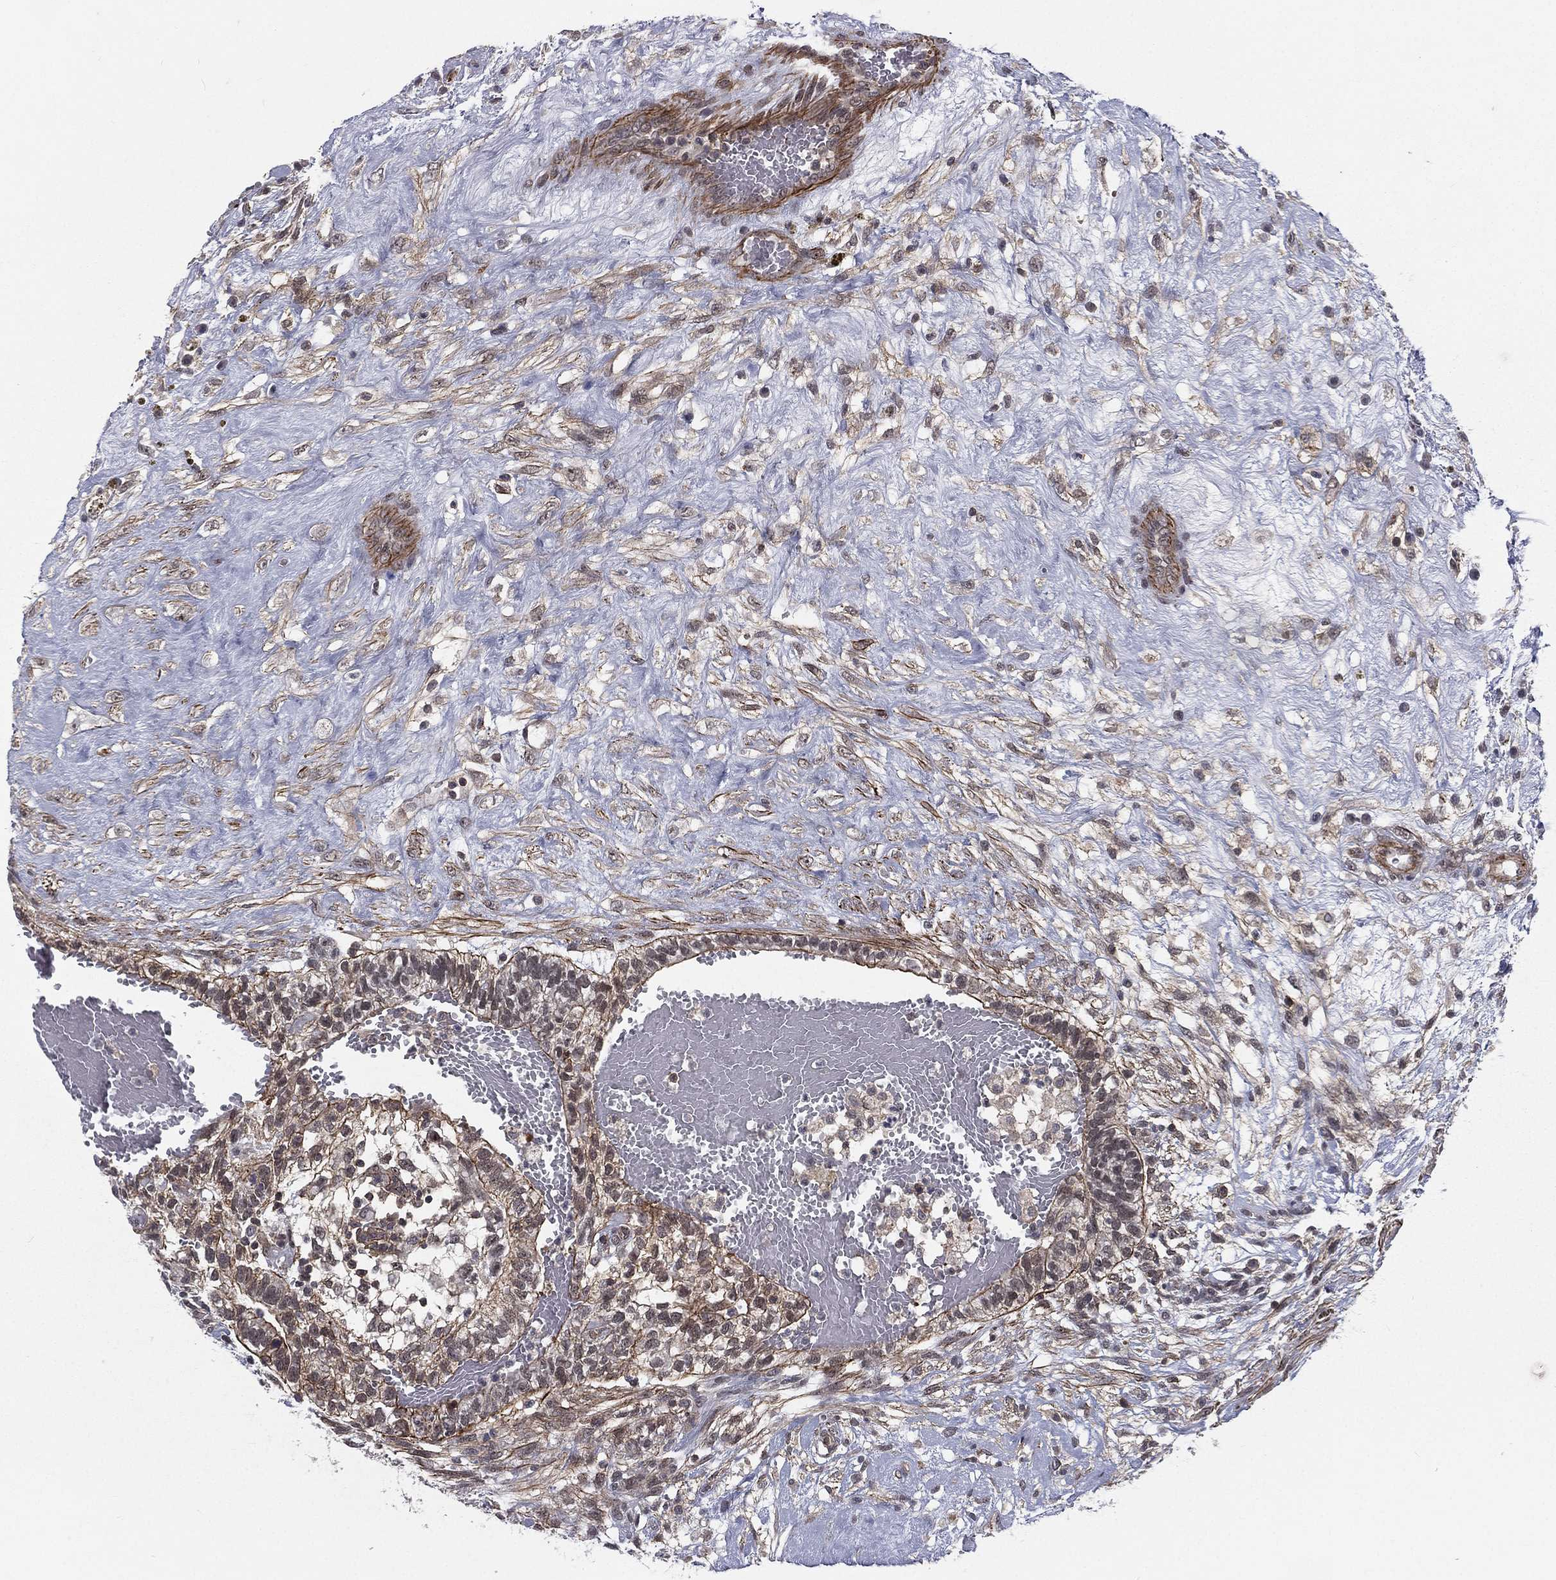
{"staining": {"intensity": "moderate", "quantity": "25%-75%", "location": "cytoplasmic/membranous"}, "tissue": "testis cancer", "cell_type": "Tumor cells", "image_type": "cancer", "snomed": [{"axis": "morphology", "description": "Normal tissue, NOS"}, {"axis": "morphology", "description": "Carcinoma, Embryonal, NOS"}, {"axis": "topography", "description": "Testis"}, {"axis": "topography", "description": "Epididymis"}], "caption": "Protein analysis of embryonal carcinoma (testis) tissue displays moderate cytoplasmic/membranous staining in approximately 25%-75% of tumor cells.", "gene": "MORC2", "patient": {"sex": "male", "age": 32}}